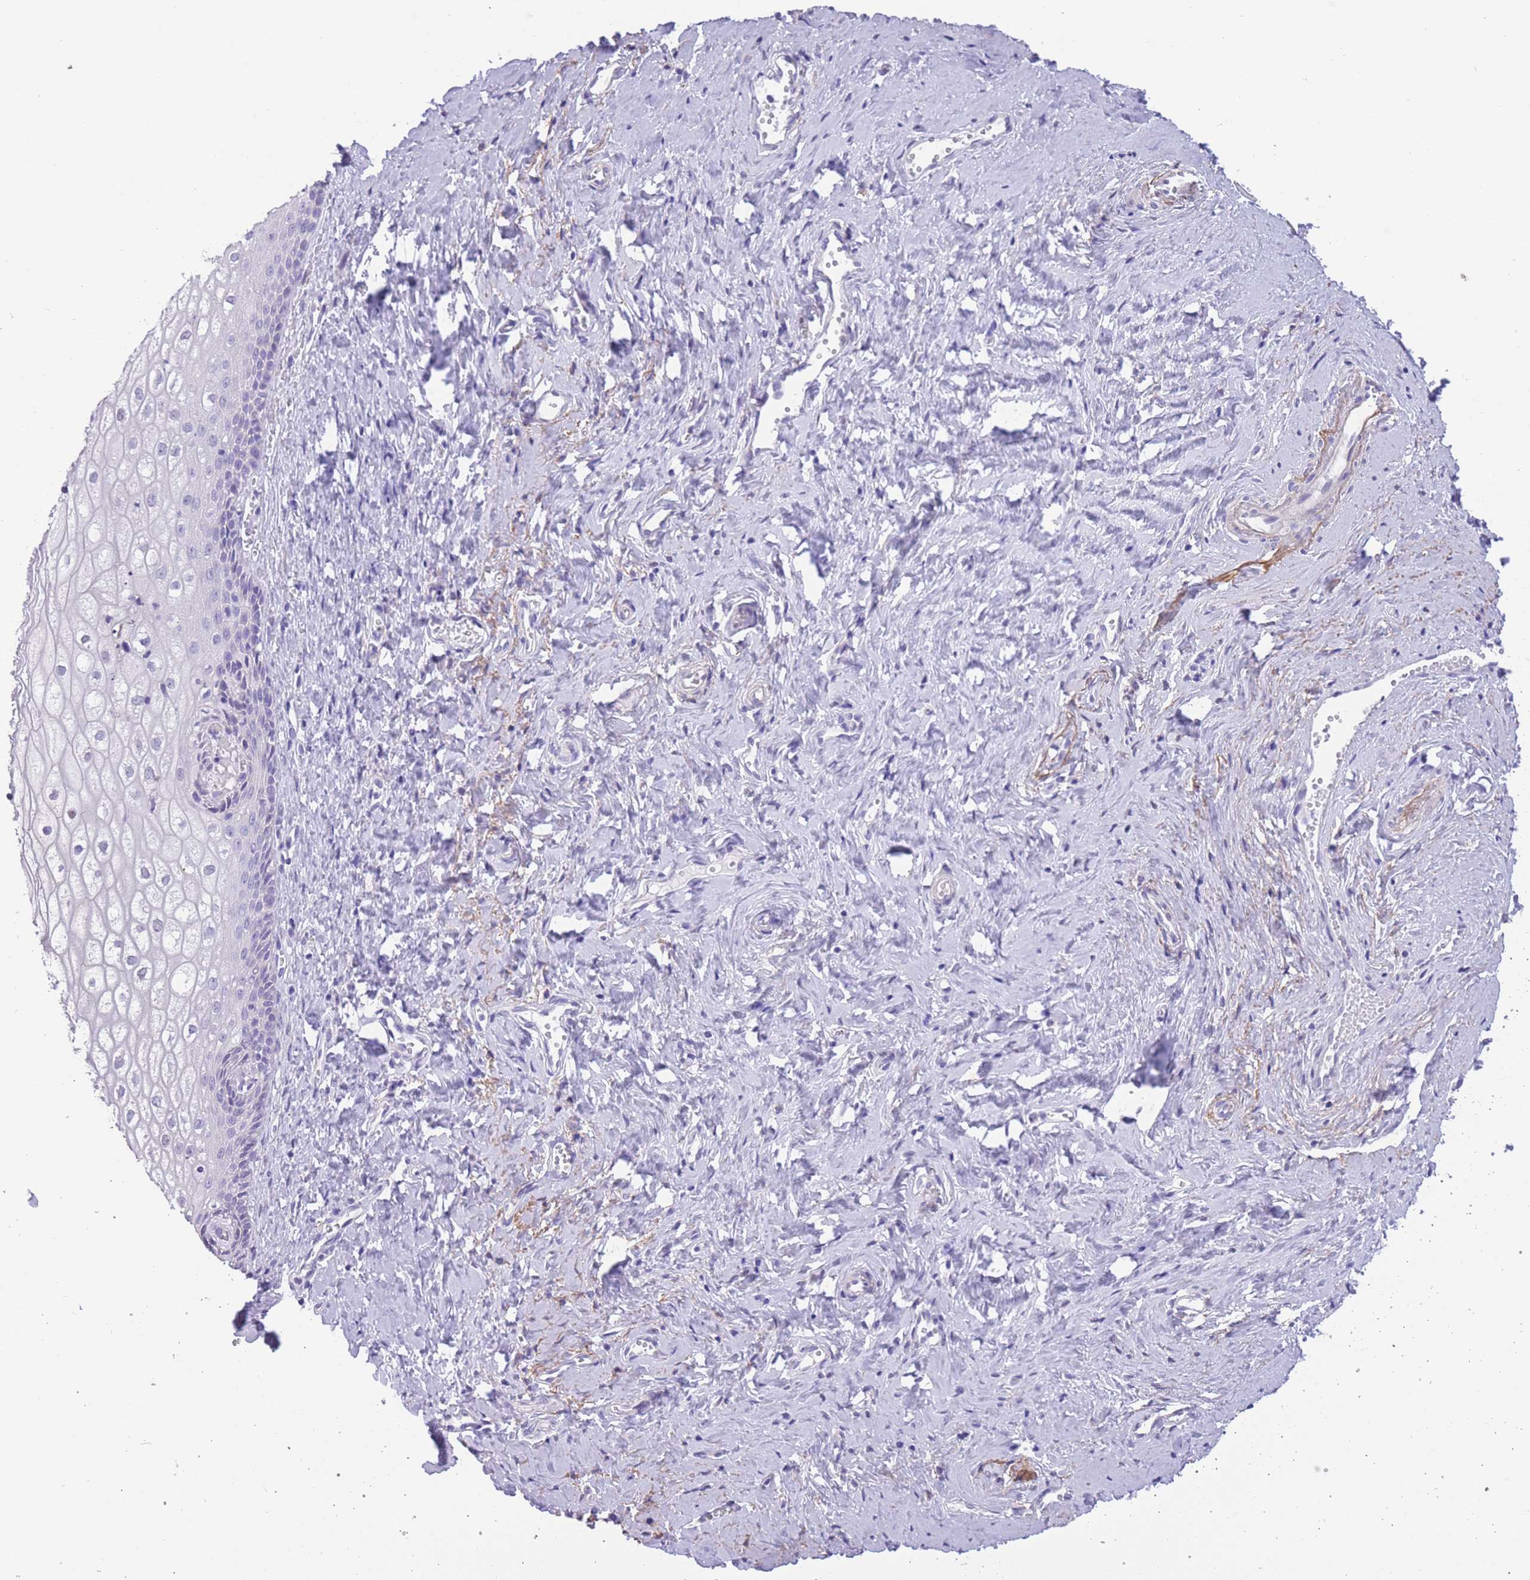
{"staining": {"intensity": "negative", "quantity": "none", "location": "none"}, "tissue": "vagina", "cell_type": "Squamous epithelial cells", "image_type": "normal", "snomed": [{"axis": "morphology", "description": "Normal tissue, NOS"}, {"axis": "topography", "description": "Vagina"}], "caption": "IHC image of unremarkable vagina: vagina stained with DAB shows no significant protein staining in squamous epithelial cells.", "gene": "RAI2", "patient": {"sex": "female", "age": 59}}